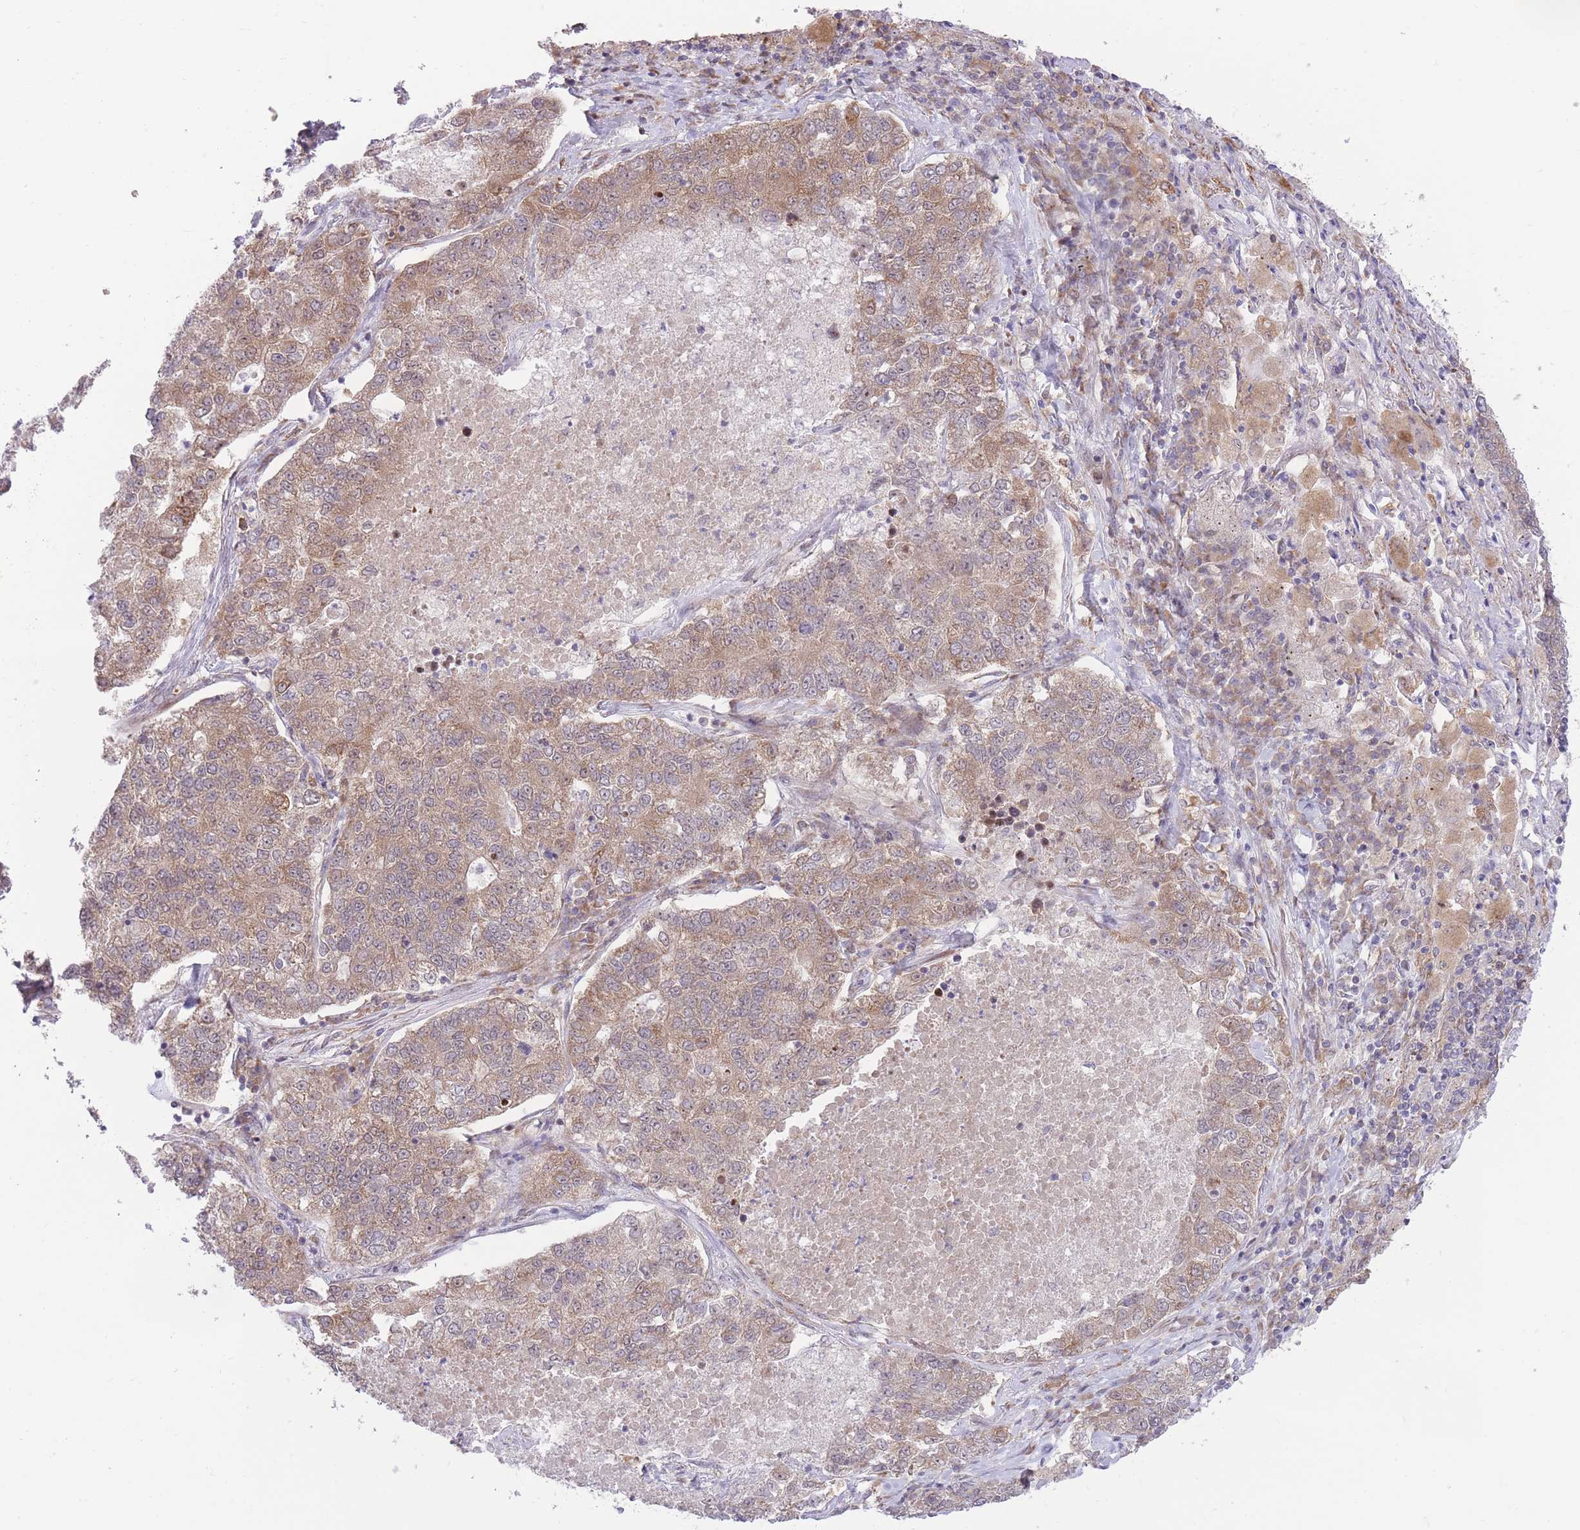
{"staining": {"intensity": "moderate", "quantity": ">75%", "location": "cytoplasmic/membranous"}, "tissue": "lung cancer", "cell_type": "Tumor cells", "image_type": "cancer", "snomed": [{"axis": "morphology", "description": "Adenocarcinoma, NOS"}, {"axis": "topography", "description": "Lung"}], "caption": "Lung cancer (adenocarcinoma) stained with DAB immunohistochemistry (IHC) shows medium levels of moderate cytoplasmic/membranous expression in about >75% of tumor cells.", "gene": "BOLA2B", "patient": {"sex": "male", "age": 49}}